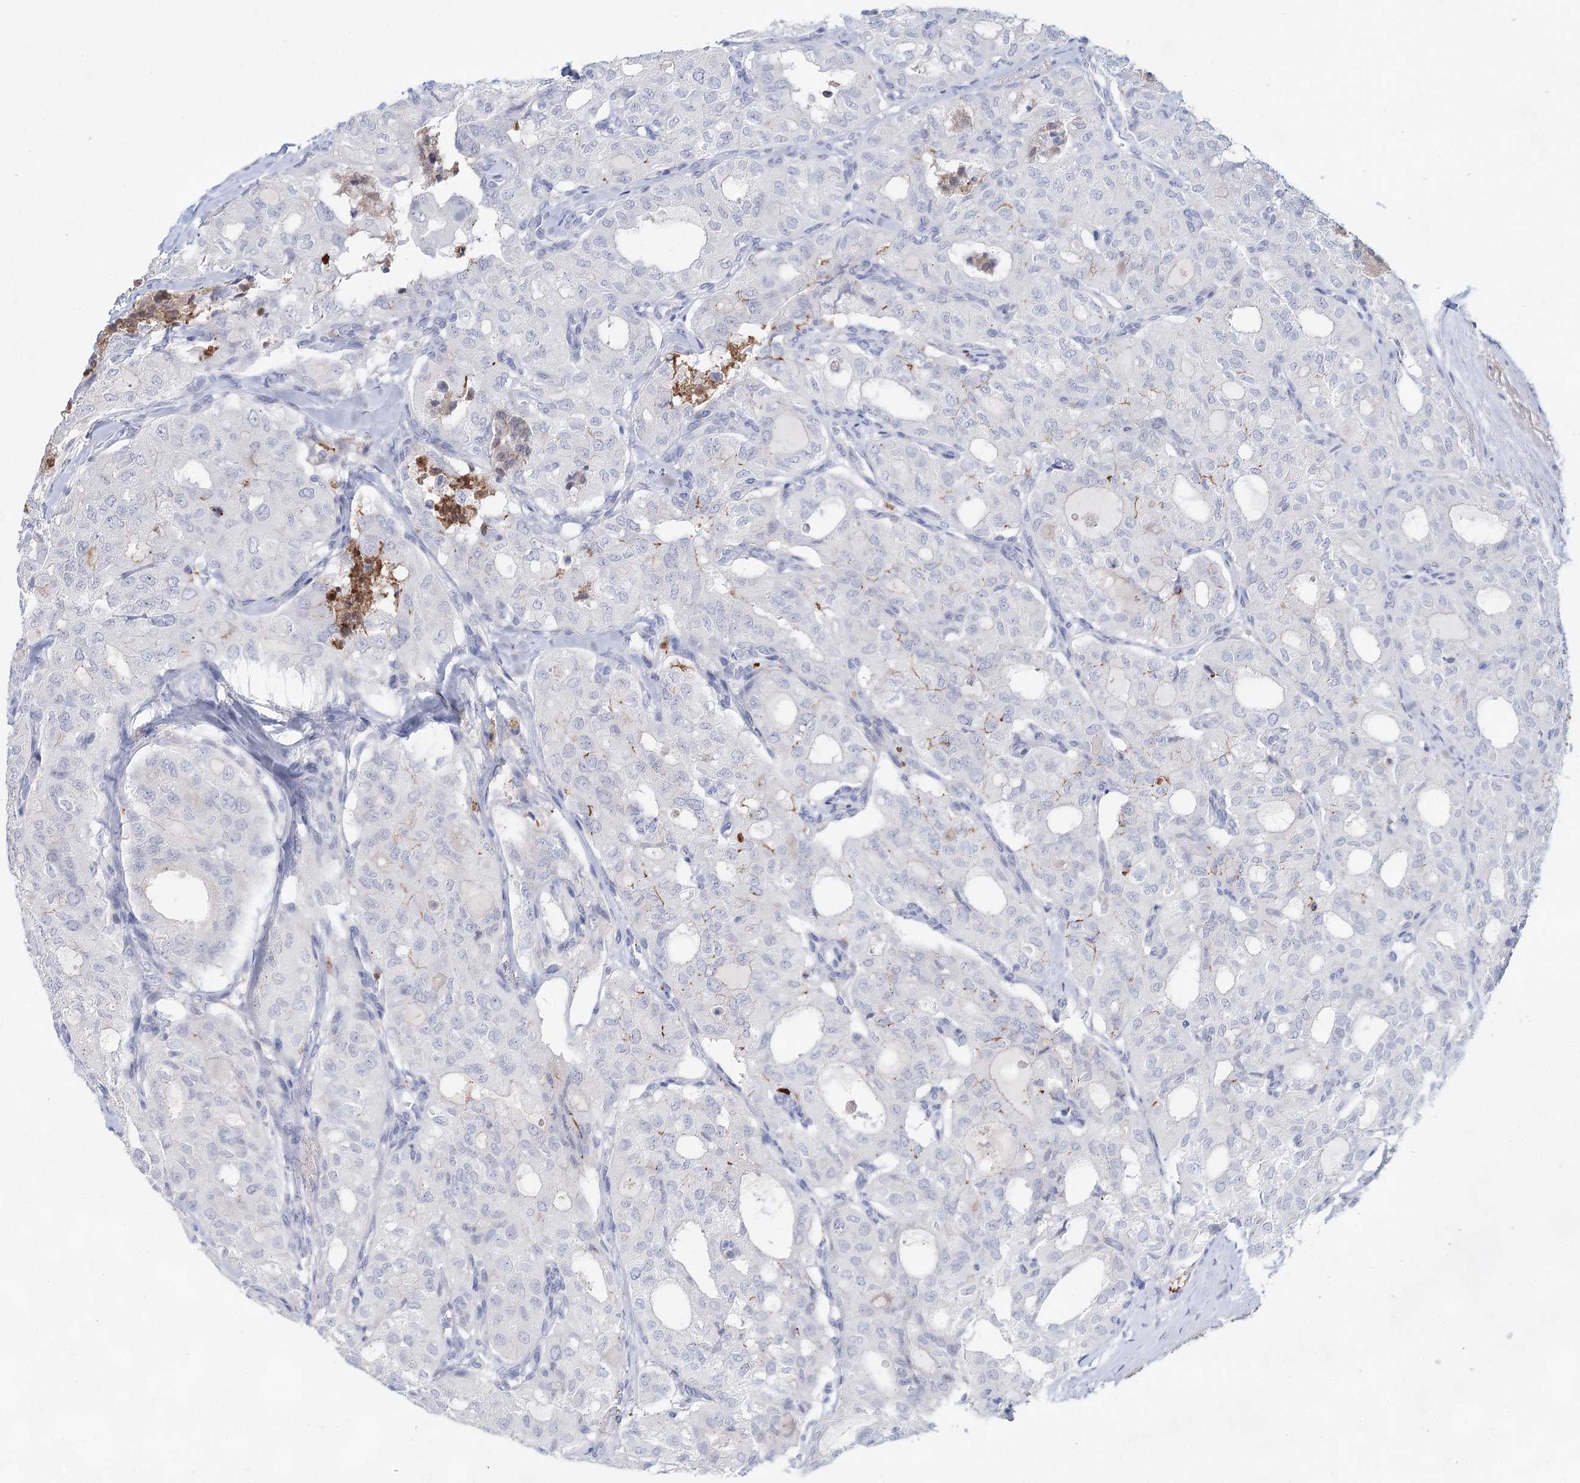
{"staining": {"intensity": "negative", "quantity": "none", "location": "none"}, "tissue": "thyroid cancer", "cell_type": "Tumor cells", "image_type": "cancer", "snomed": [{"axis": "morphology", "description": "Follicular adenoma carcinoma, NOS"}, {"axis": "topography", "description": "Thyroid gland"}], "caption": "A high-resolution image shows immunohistochemistry staining of thyroid follicular adenoma carcinoma, which shows no significant positivity in tumor cells.", "gene": "TASOR2", "patient": {"sex": "male", "age": 75}}